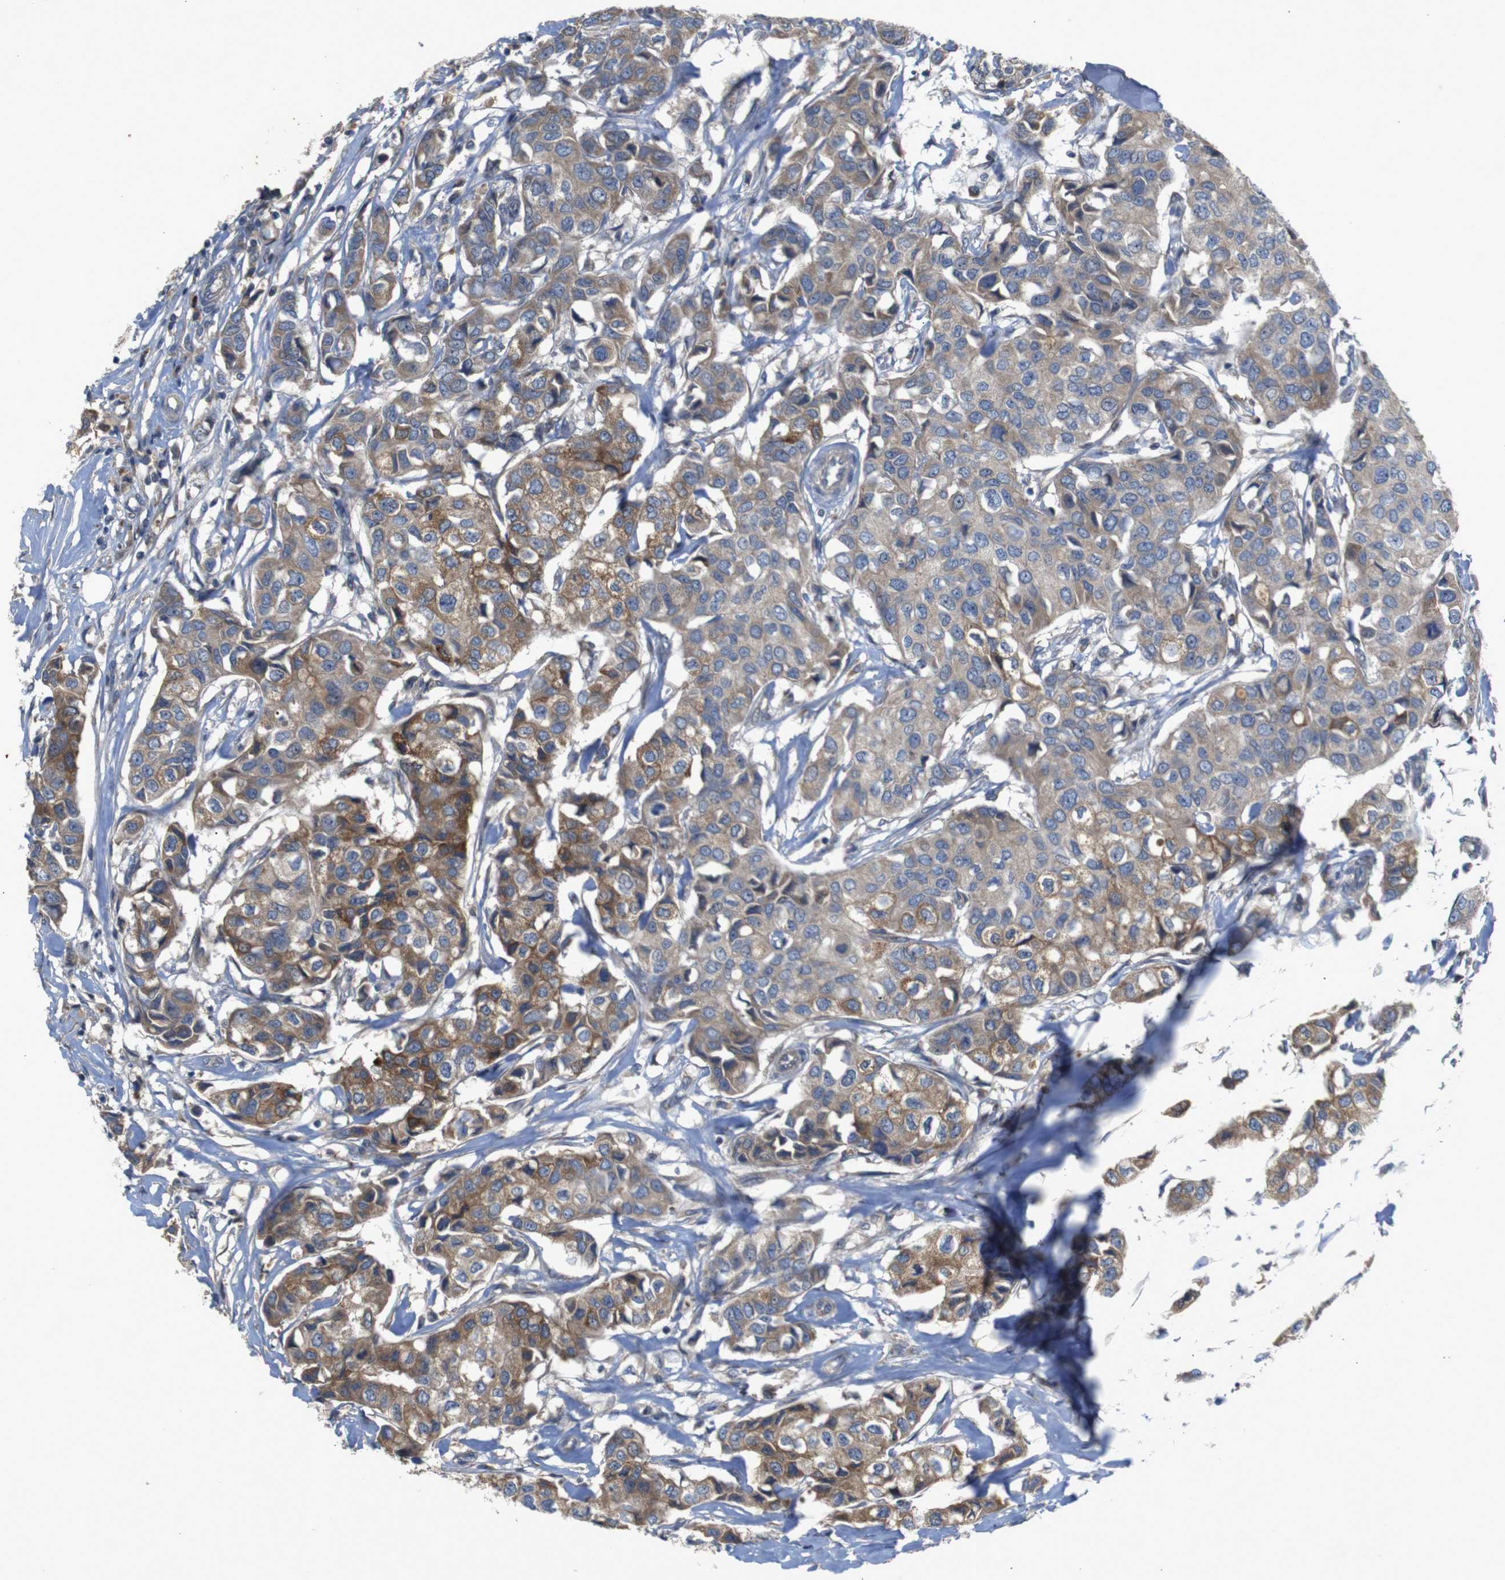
{"staining": {"intensity": "moderate", "quantity": ">75%", "location": "cytoplasmic/membranous"}, "tissue": "breast cancer", "cell_type": "Tumor cells", "image_type": "cancer", "snomed": [{"axis": "morphology", "description": "Duct carcinoma"}, {"axis": "topography", "description": "Breast"}], "caption": "Breast cancer stained with immunohistochemistry exhibits moderate cytoplasmic/membranous staining in approximately >75% of tumor cells.", "gene": "PTPN1", "patient": {"sex": "female", "age": 80}}